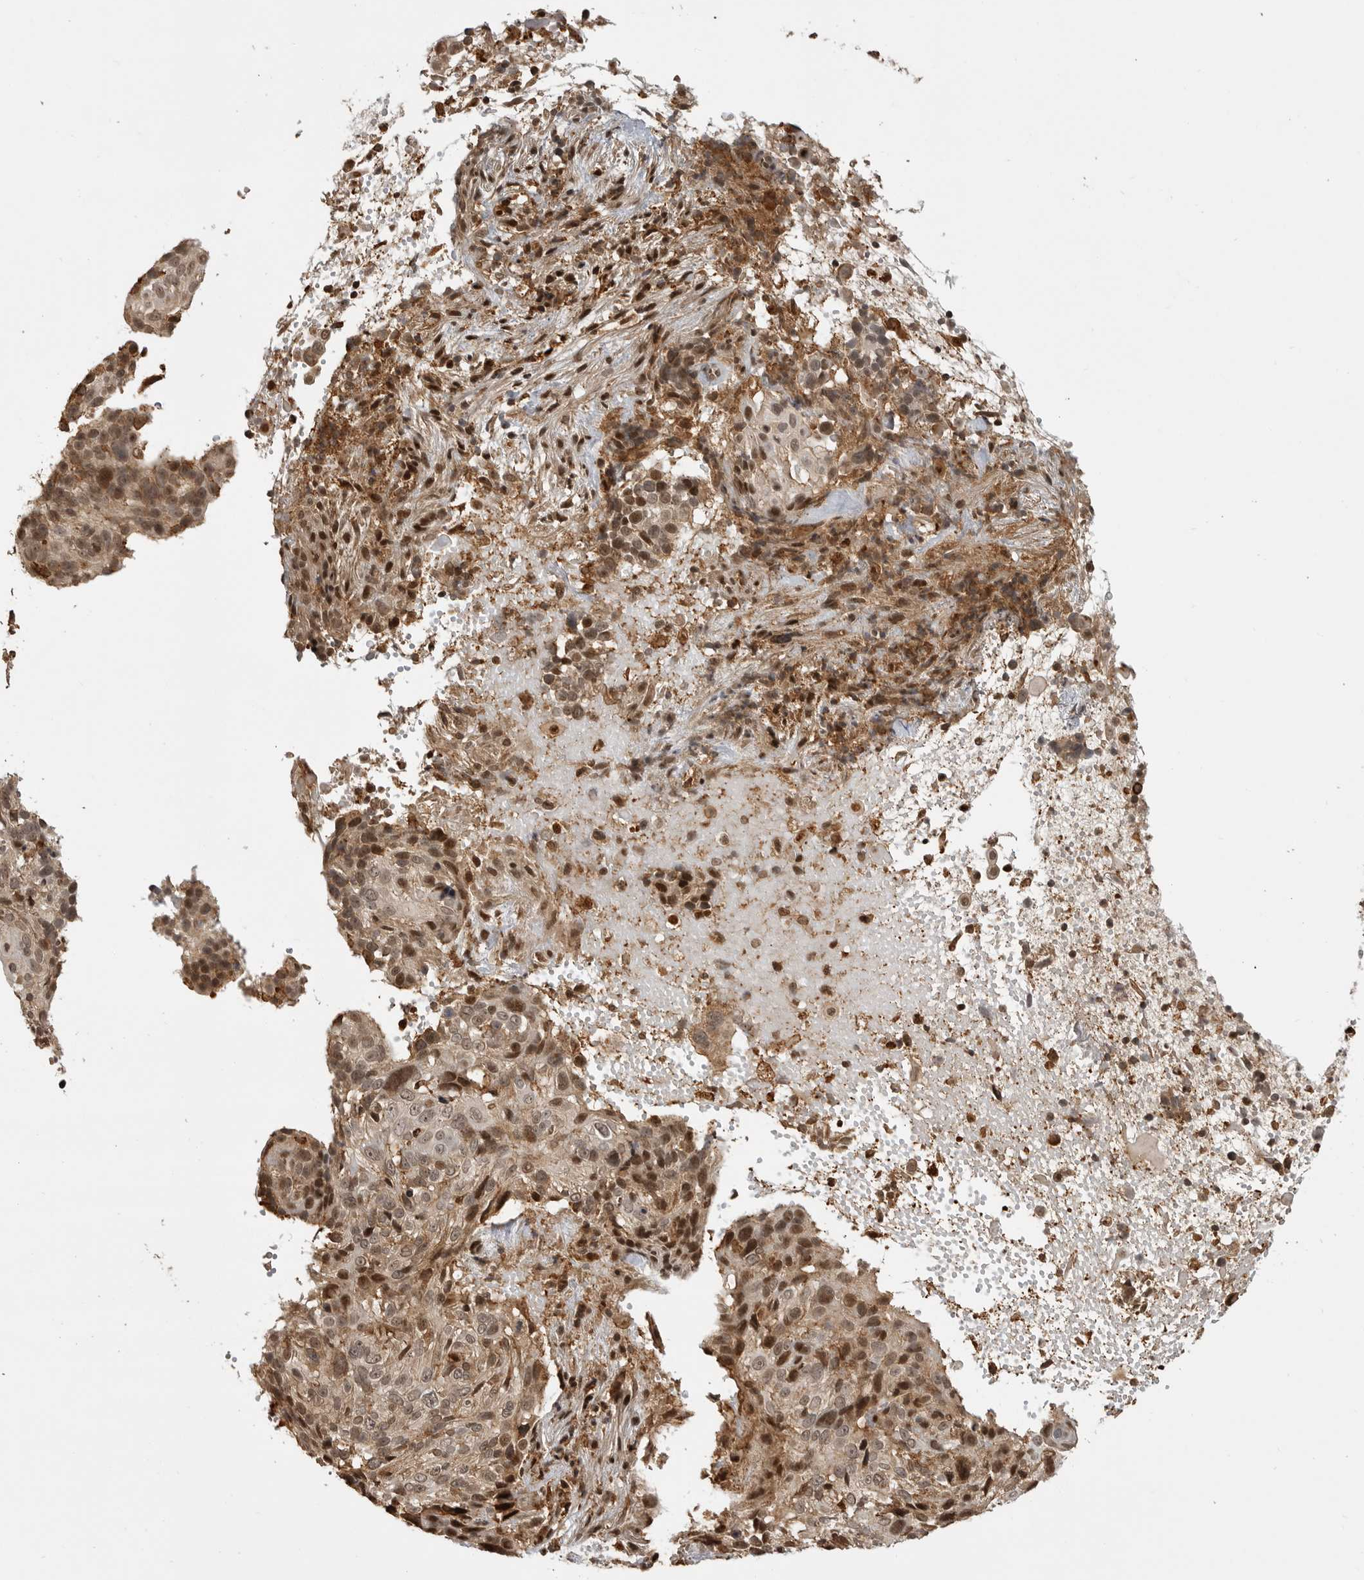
{"staining": {"intensity": "moderate", "quantity": ">75%", "location": "nuclear"}, "tissue": "cervical cancer", "cell_type": "Tumor cells", "image_type": "cancer", "snomed": [{"axis": "morphology", "description": "Squamous cell carcinoma, NOS"}, {"axis": "topography", "description": "Cervix"}], "caption": "Immunohistochemical staining of human cervical cancer demonstrates medium levels of moderate nuclear positivity in approximately >75% of tumor cells.", "gene": "BMP2K", "patient": {"sex": "female", "age": 74}}